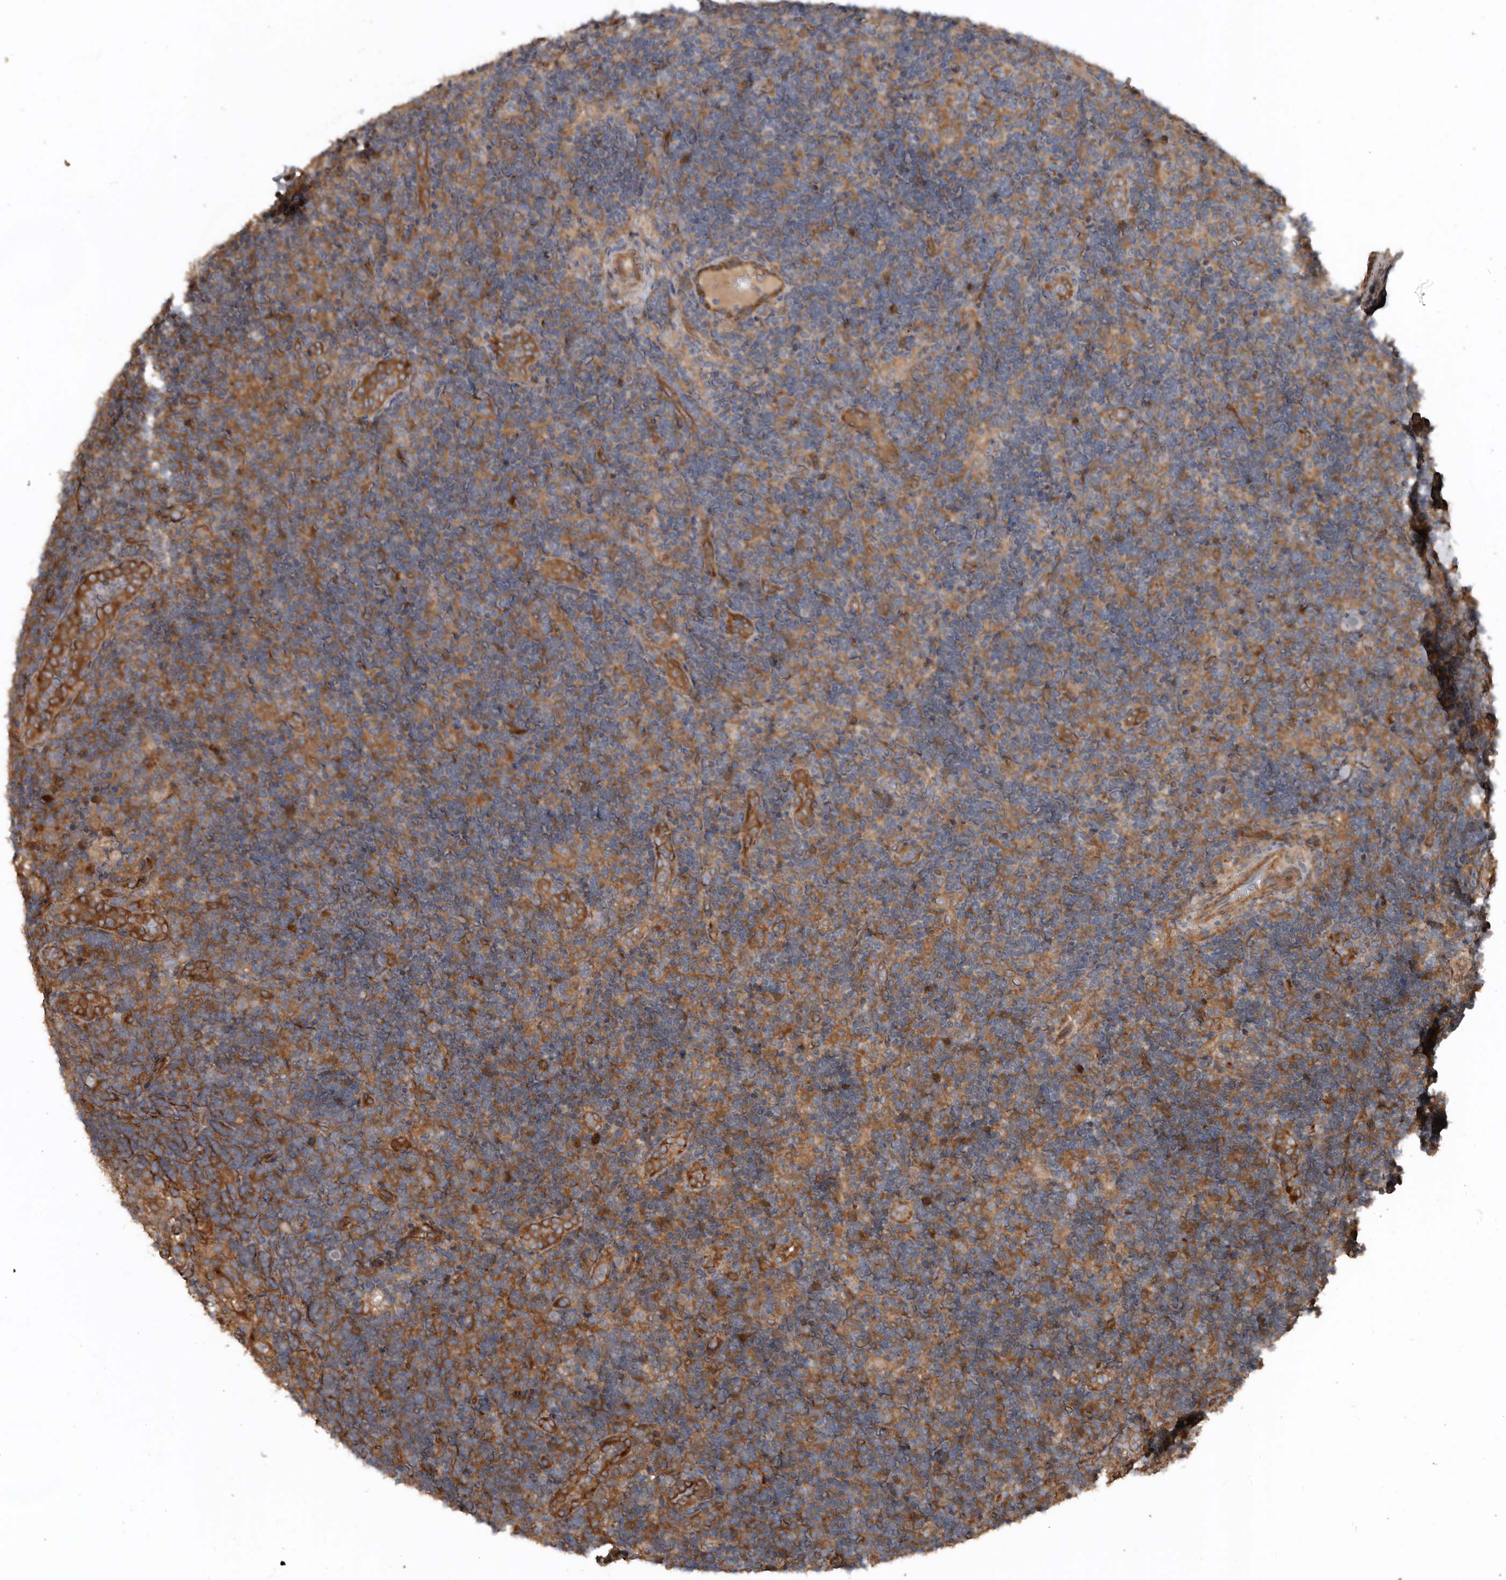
{"staining": {"intensity": "weak", "quantity": "25%-75%", "location": "cytoplasmic/membranous"}, "tissue": "lymph node", "cell_type": "Germinal center cells", "image_type": "normal", "snomed": [{"axis": "morphology", "description": "Normal tissue, NOS"}, {"axis": "topography", "description": "Lymph node"}], "caption": "Benign lymph node reveals weak cytoplasmic/membranous staining in about 25%-75% of germinal center cells, visualized by immunohistochemistry.", "gene": "EXOC3L1", "patient": {"sex": "female", "age": 22}}